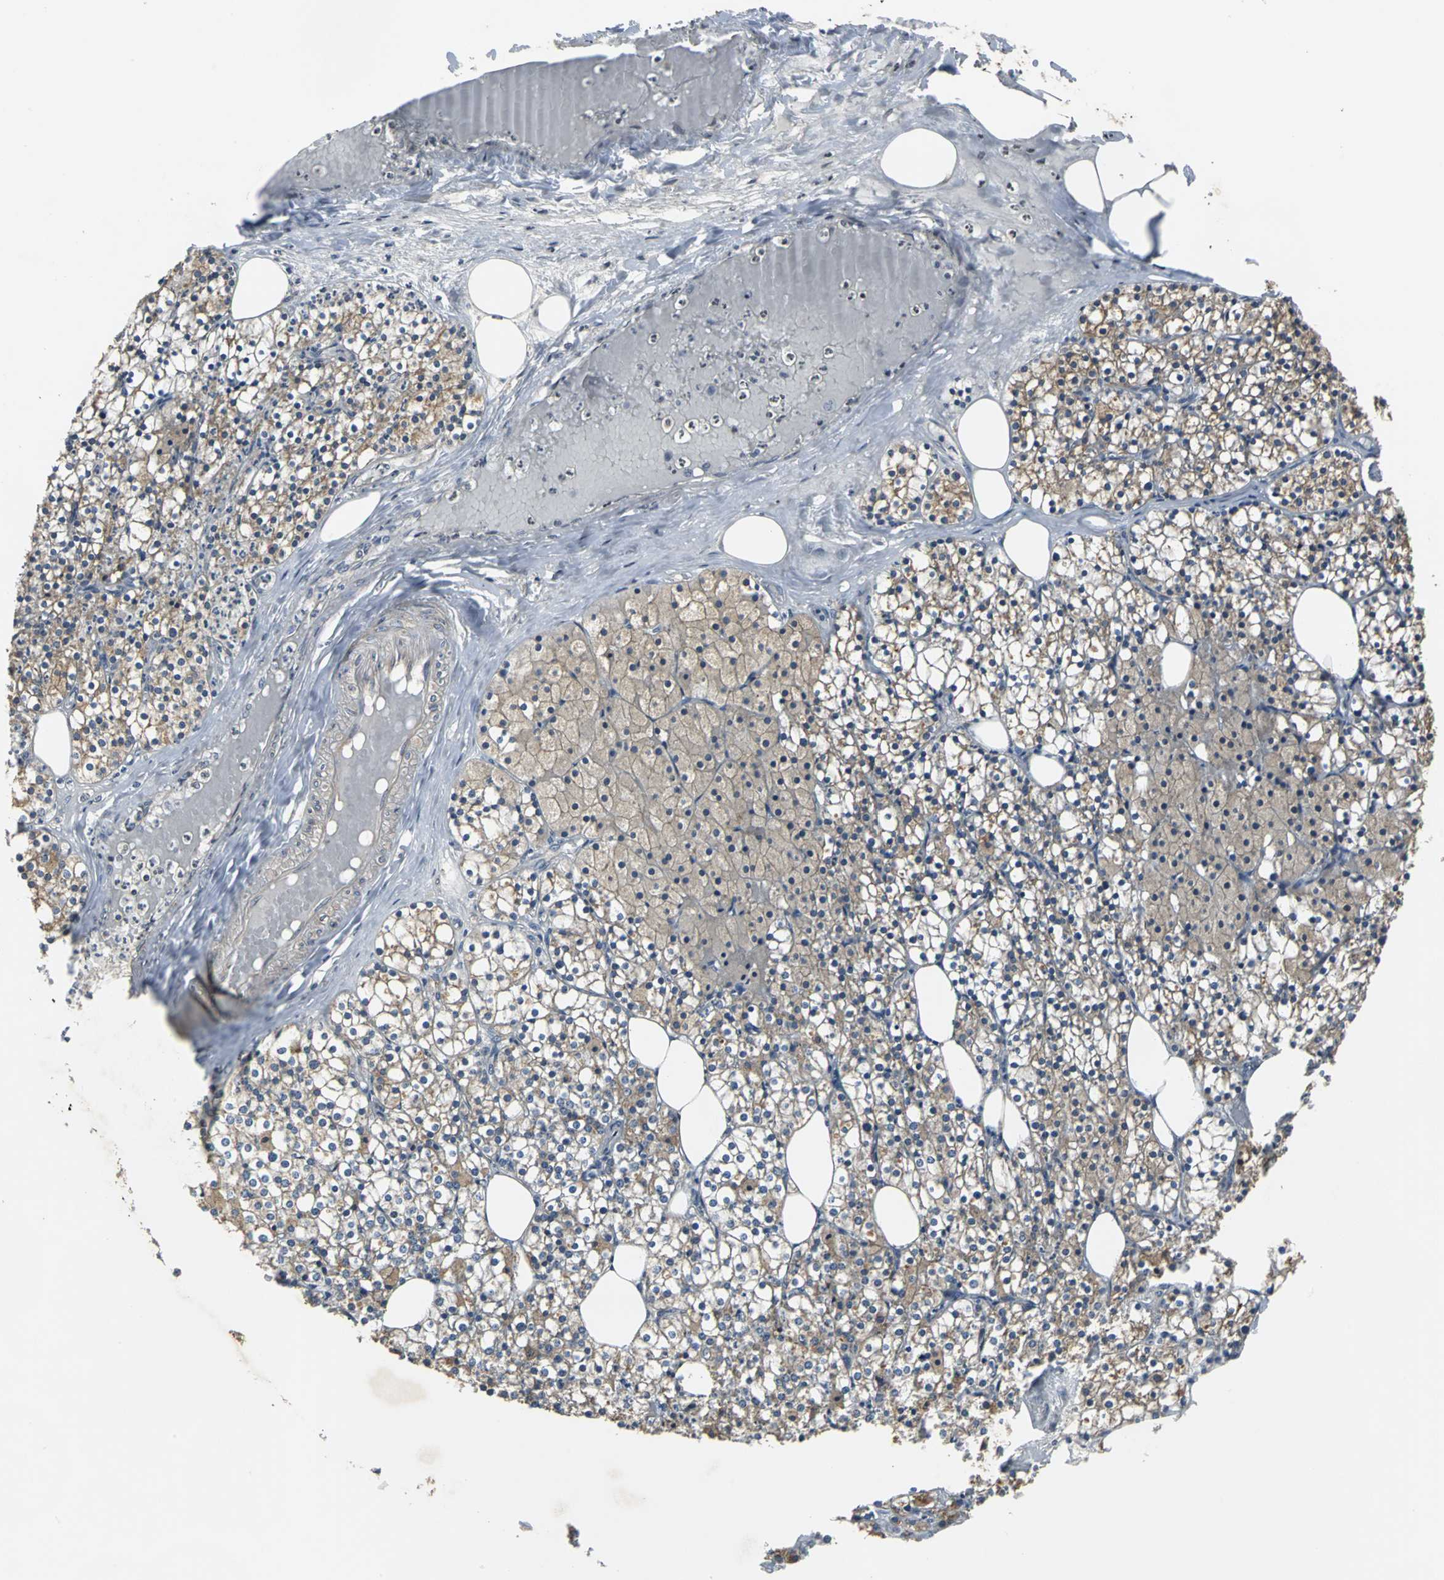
{"staining": {"intensity": "moderate", "quantity": ">75%", "location": "cytoplasmic/membranous"}, "tissue": "parathyroid gland", "cell_type": "Glandular cells", "image_type": "normal", "snomed": [{"axis": "morphology", "description": "Normal tissue, NOS"}, {"axis": "topography", "description": "Parathyroid gland"}], "caption": "Immunohistochemistry (IHC) staining of normal parathyroid gland, which demonstrates medium levels of moderate cytoplasmic/membranous expression in approximately >75% of glandular cells indicating moderate cytoplasmic/membranous protein staining. The staining was performed using DAB (brown) for protein detection and nuclei were counterstained in hematoxylin (blue).", "gene": "OCLN", "patient": {"sex": "female", "age": 63}}